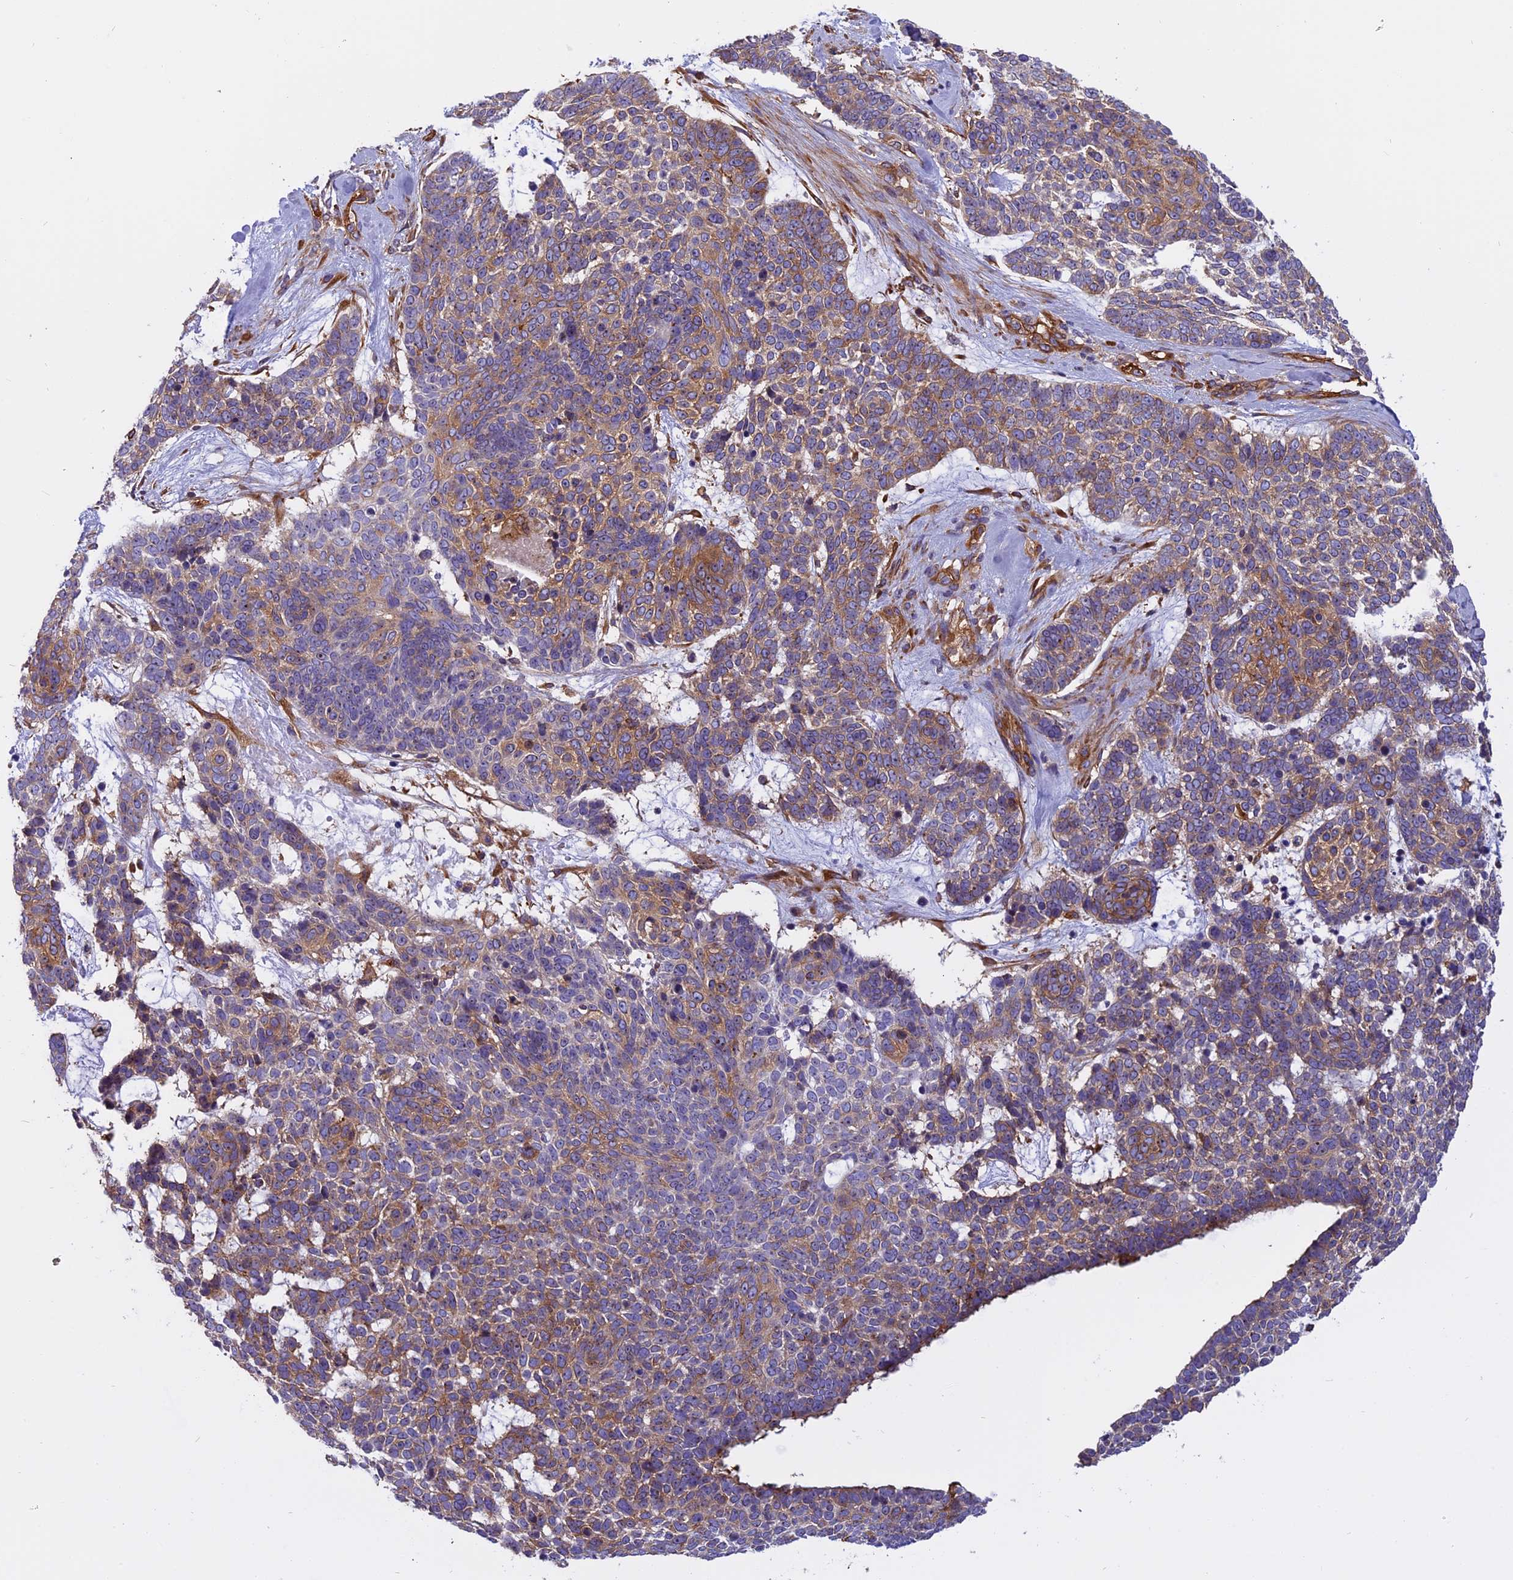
{"staining": {"intensity": "moderate", "quantity": "25%-75%", "location": "cytoplasmic/membranous"}, "tissue": "skin cancer", "cell_type": "Tumor cells", "image_type": "cancer", "snomed": [{"axis": "morphology", "description": "Basal cell carcinoma"}, {"axis": "topography", "description": "Skin"}], "caption": "The image shows a brown stain indicating the presence of a protein in the cytoplasmic/membranous of tumor cells in basal cell carcinoma (skin). (DAB (3,3'-diaminobenzidine) IHC, brown staining for protein, blue staining for nuclei).", "gene": "EHBP1L1", "patient": {"sex": "female", "age": 81}}